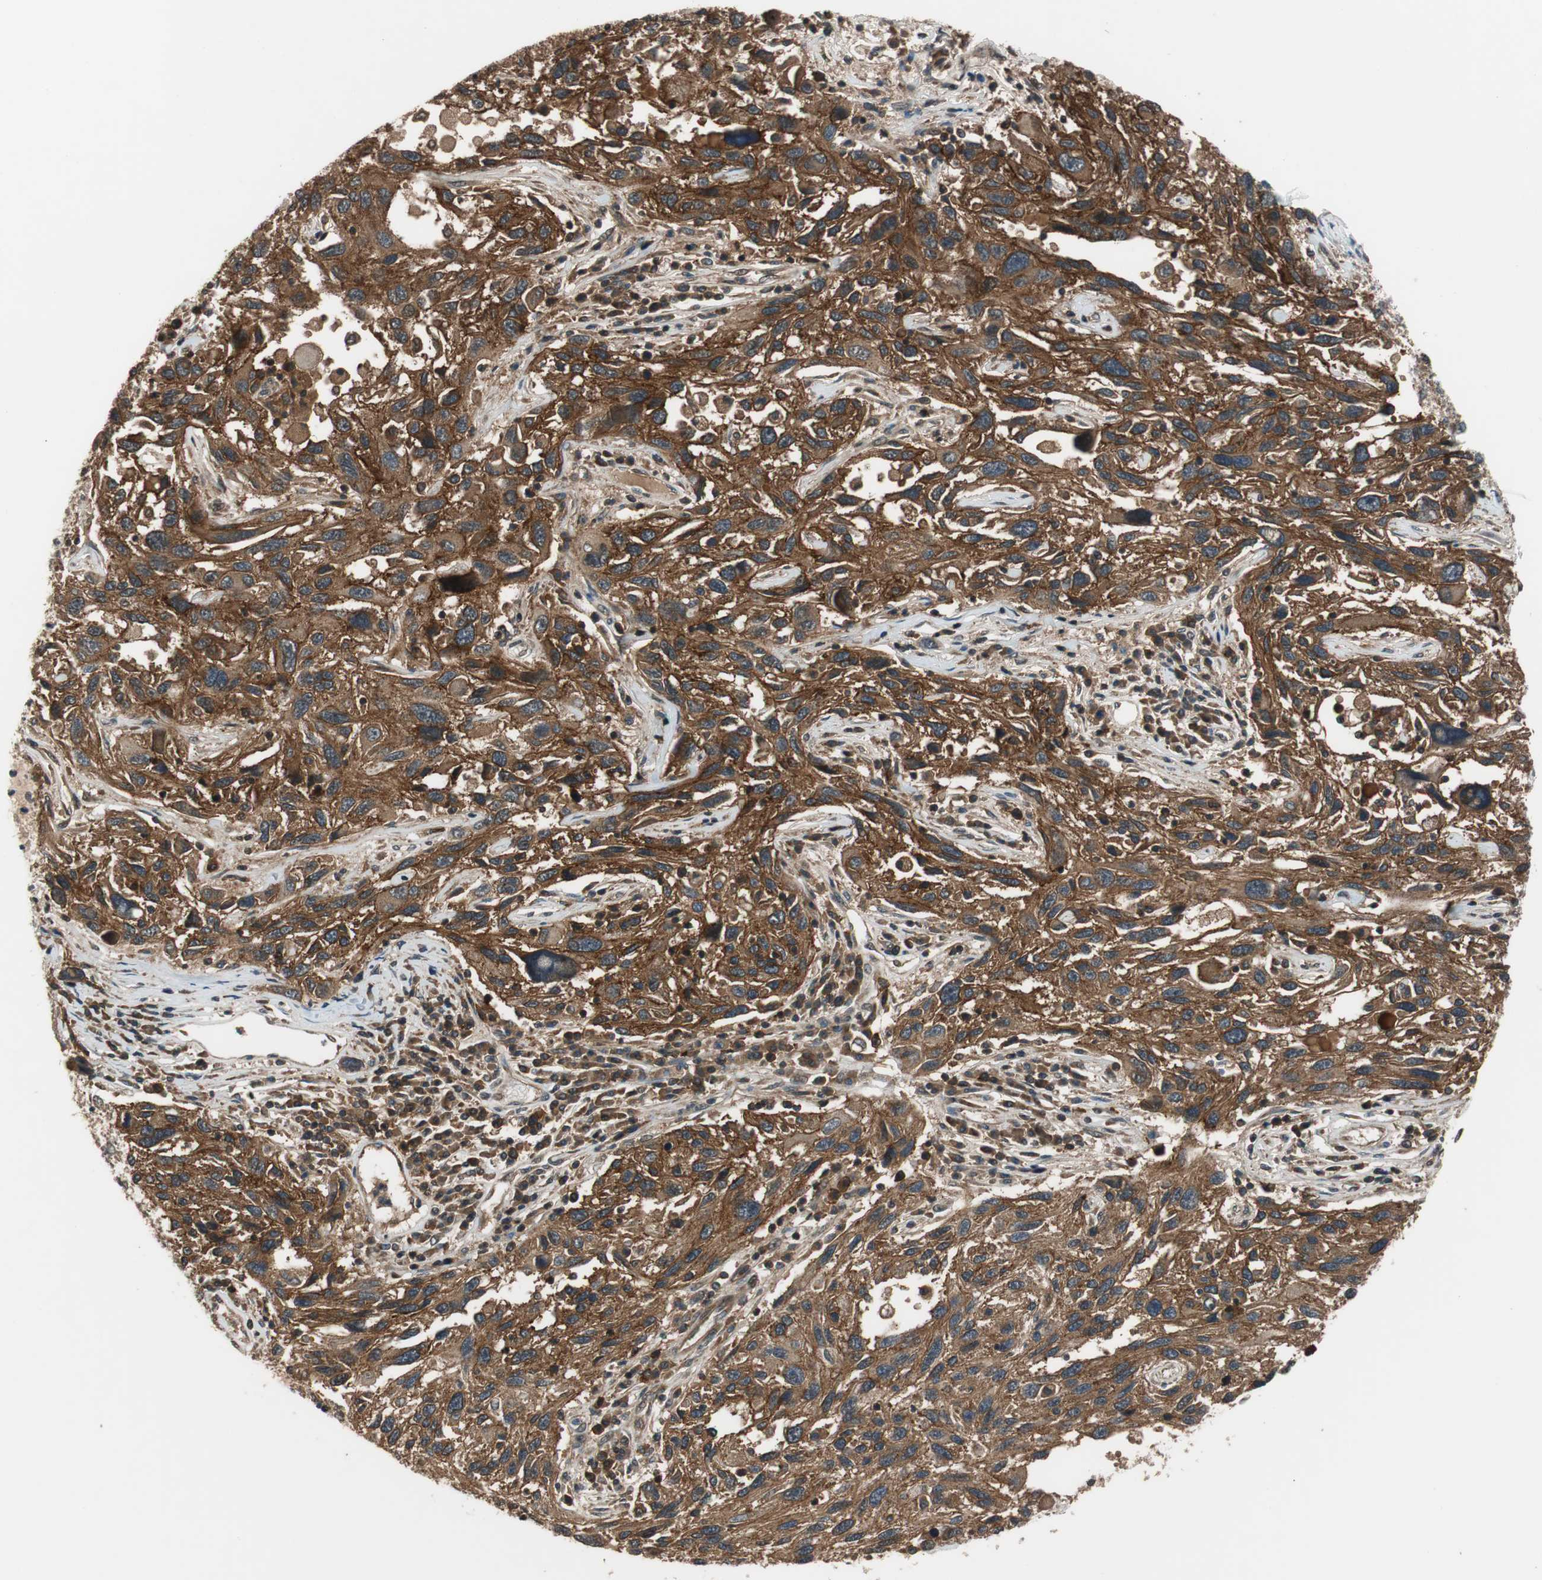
{"staining": {"intensity": "strong", "quantity": ">75%", "location": "cytoplasmic/membranous"}, "tissue": "melanoma", "cell_type": "Tumor cells", "image_type": "cancer", "snomed": [{"axis": "morphology", "description": "Malignant melanoma, NOS"}, {"axis": "topography", "description": "Skin"}], "caption": "IHC image of melanoma stained for a protein (brown), which reveals high levels of strong cytoplasmic/membranous expression in approximately >75% of tumor cells.", "gene": "TMEM230", "patient": {"sex": "male", "age": 53}}